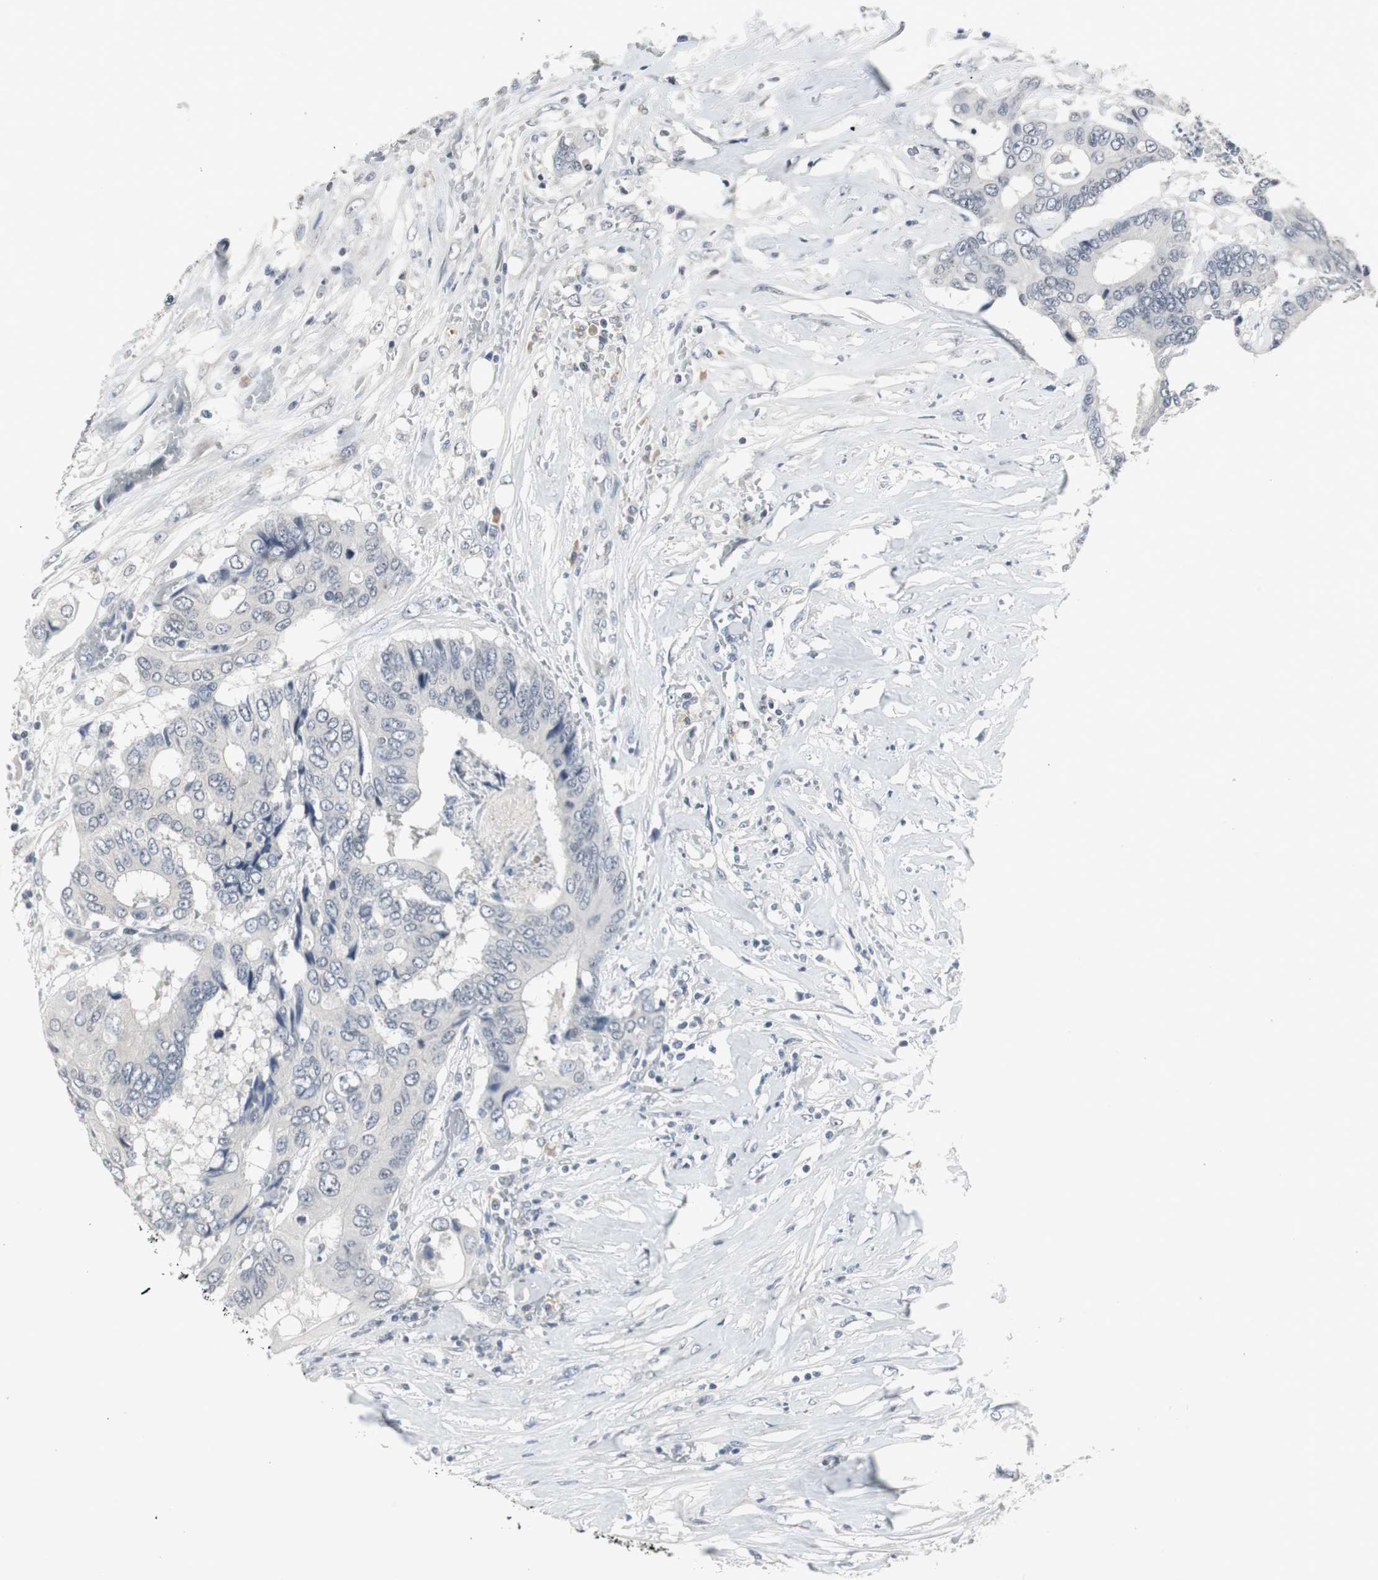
{"staining": {"intensity": "negative", "quantity": "none", "location": "none"}, "tissue": "colorectal cancer", "cell_type": "Tumor cells", "image_type": "cancer", "snomed": [{"axis": "morphology", "description": "Adenocarcinoma, NOS"}, {"axis": "topography", "description": "Rectum"}], "caption": "There is no significant expression in tumor cells of colorectal cancer (adenocarcinoma). The staining was performed using DAB (3,3'-diaminobenzidine) to visualize the protein expression in brown, while the nuclei were stained in blue with hematoxylin (Magnification: 20x).", "gene": "ELK1", "patient": {"sex": "male", "age": 55}}